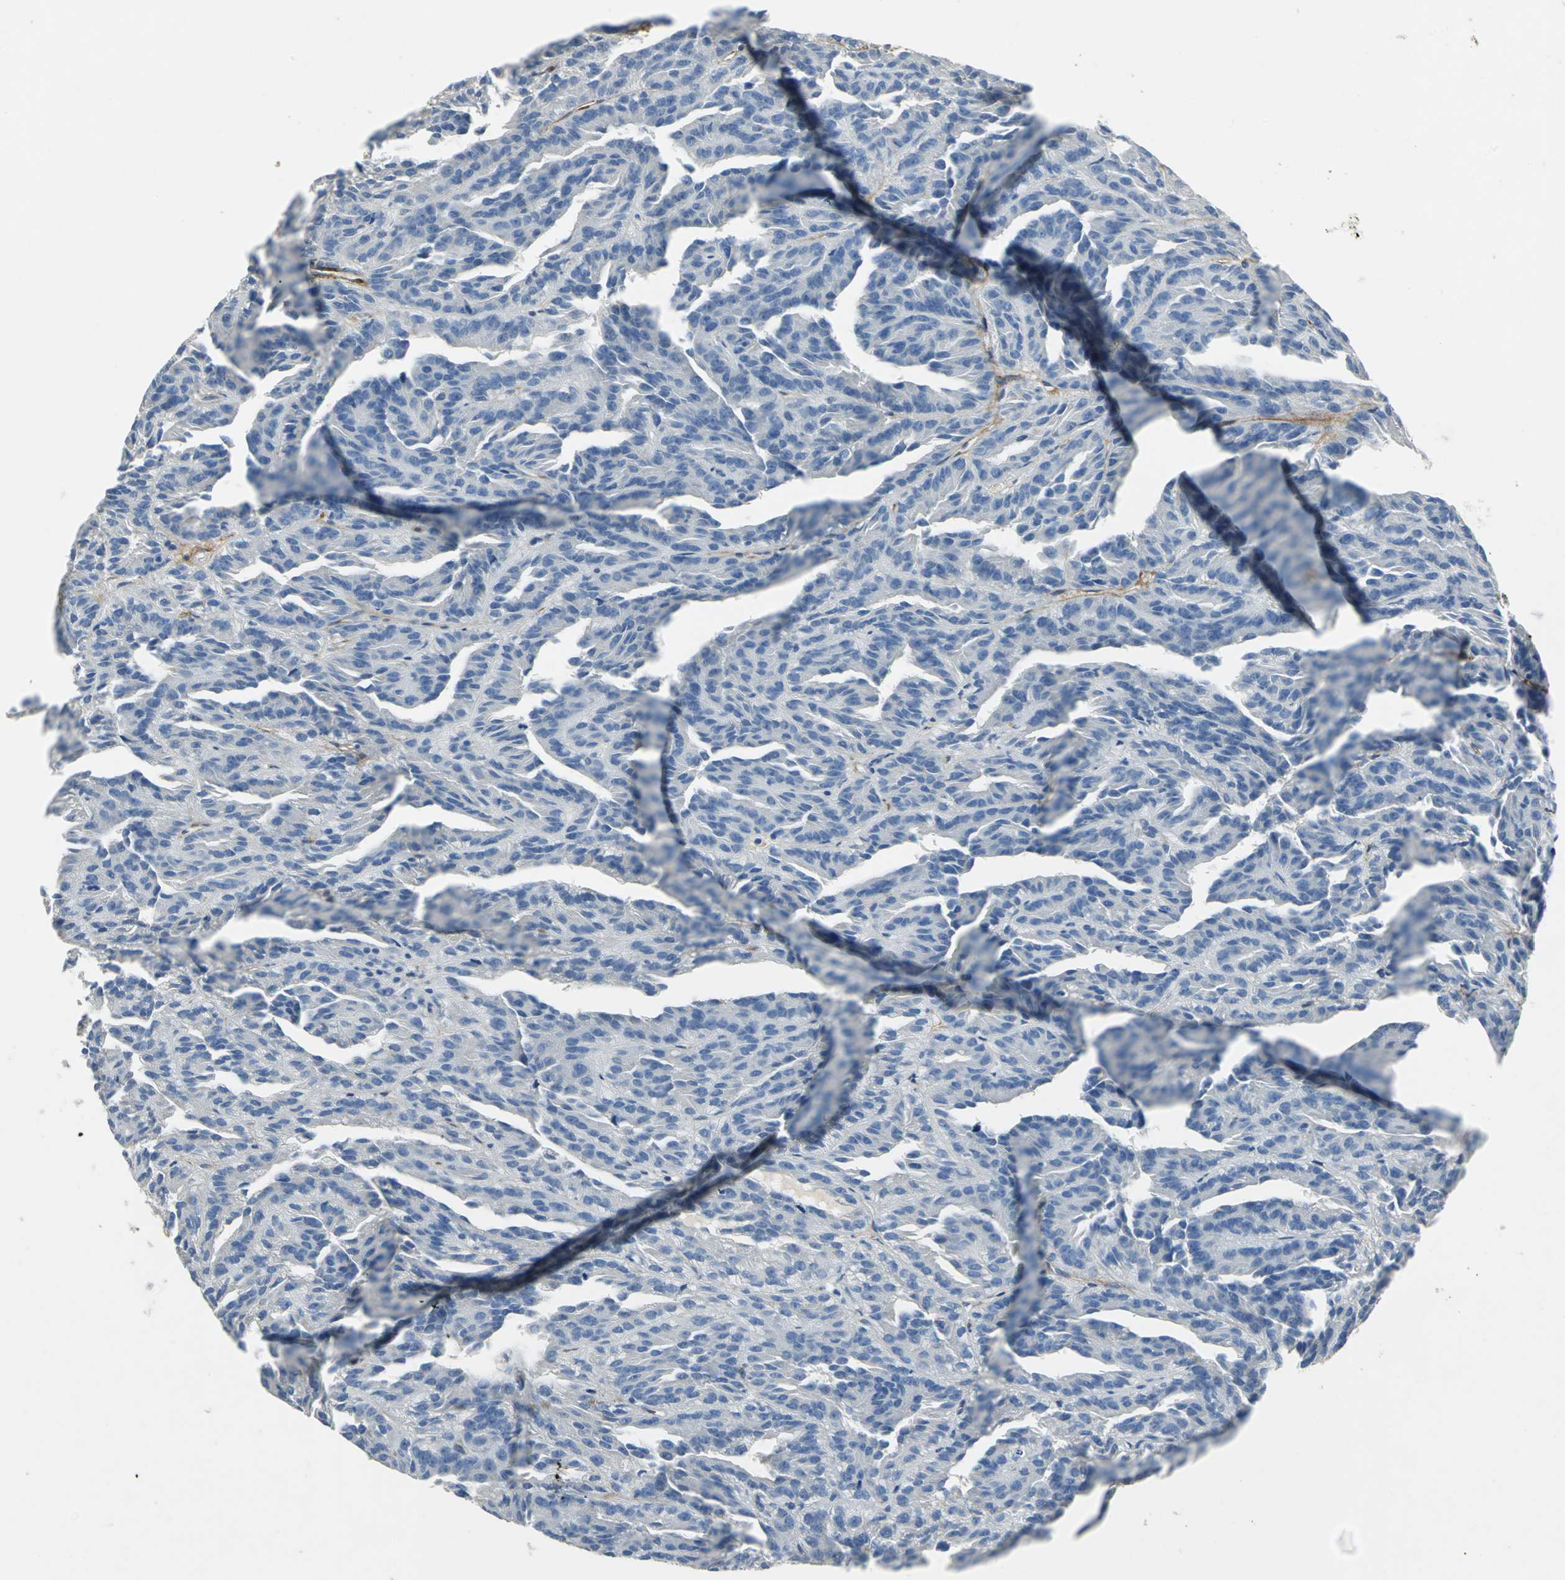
{"staining": {"intensity": "negative", "quantity": "none", "location": "none"}, "tissue": "renal cancer", "cell_type": "Tumor cells", "image_type": "cancer", "snomed": [{"axis": "morphology", "description": "Adenocarcinoma, NOS"}, {"axis": "topography", "description": "Kidney"}], "caption": "Protein analysis of renal cancer shows no significant expression in tumor cells.", "gene": "EFNB3", "patient": {"sex": "male", "age": 46}}